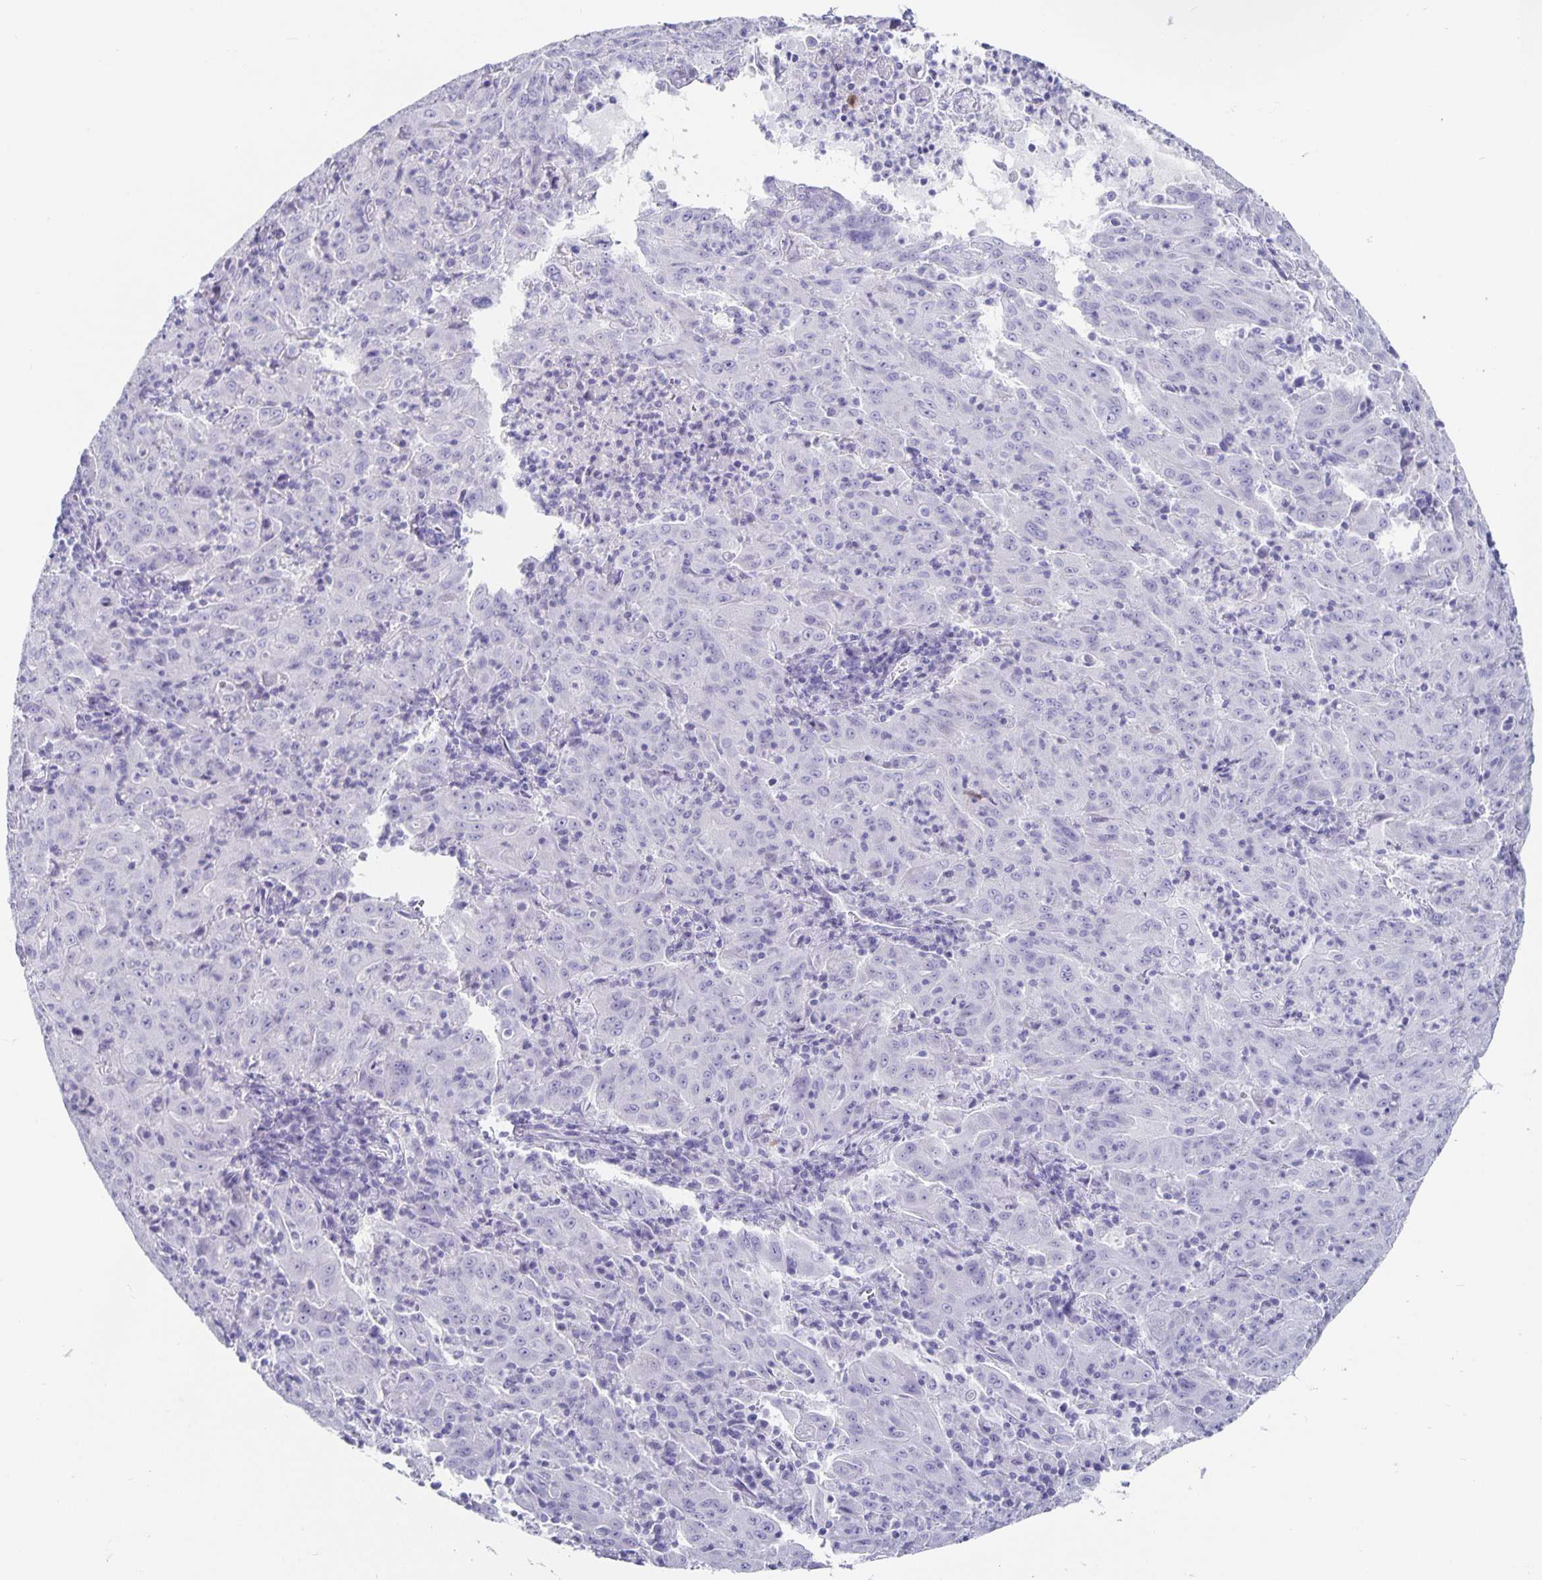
{"staining": {"intensity": "negative", "quantity": "none", "location": "none"}, "tissue": "pancreatic cancer", "cell_type": "Tumor cells", "image_type": "cancer", "snomed": [{"axis": "morphology", "description": "Adenocarcinoma, NOS"}, {"axis": "topography", "description": "Pancreas"}], "caption": "This is a photomicrograph of IHC staining of adenocarcinoma (pancreatic), which shows no positivity in tumor cells. (DAB (3,3'-diaminobenzidine) immunohistochemistry, high magnification).", "gene": "CHGA", "patient": {"sex": "male", "age": 63}}